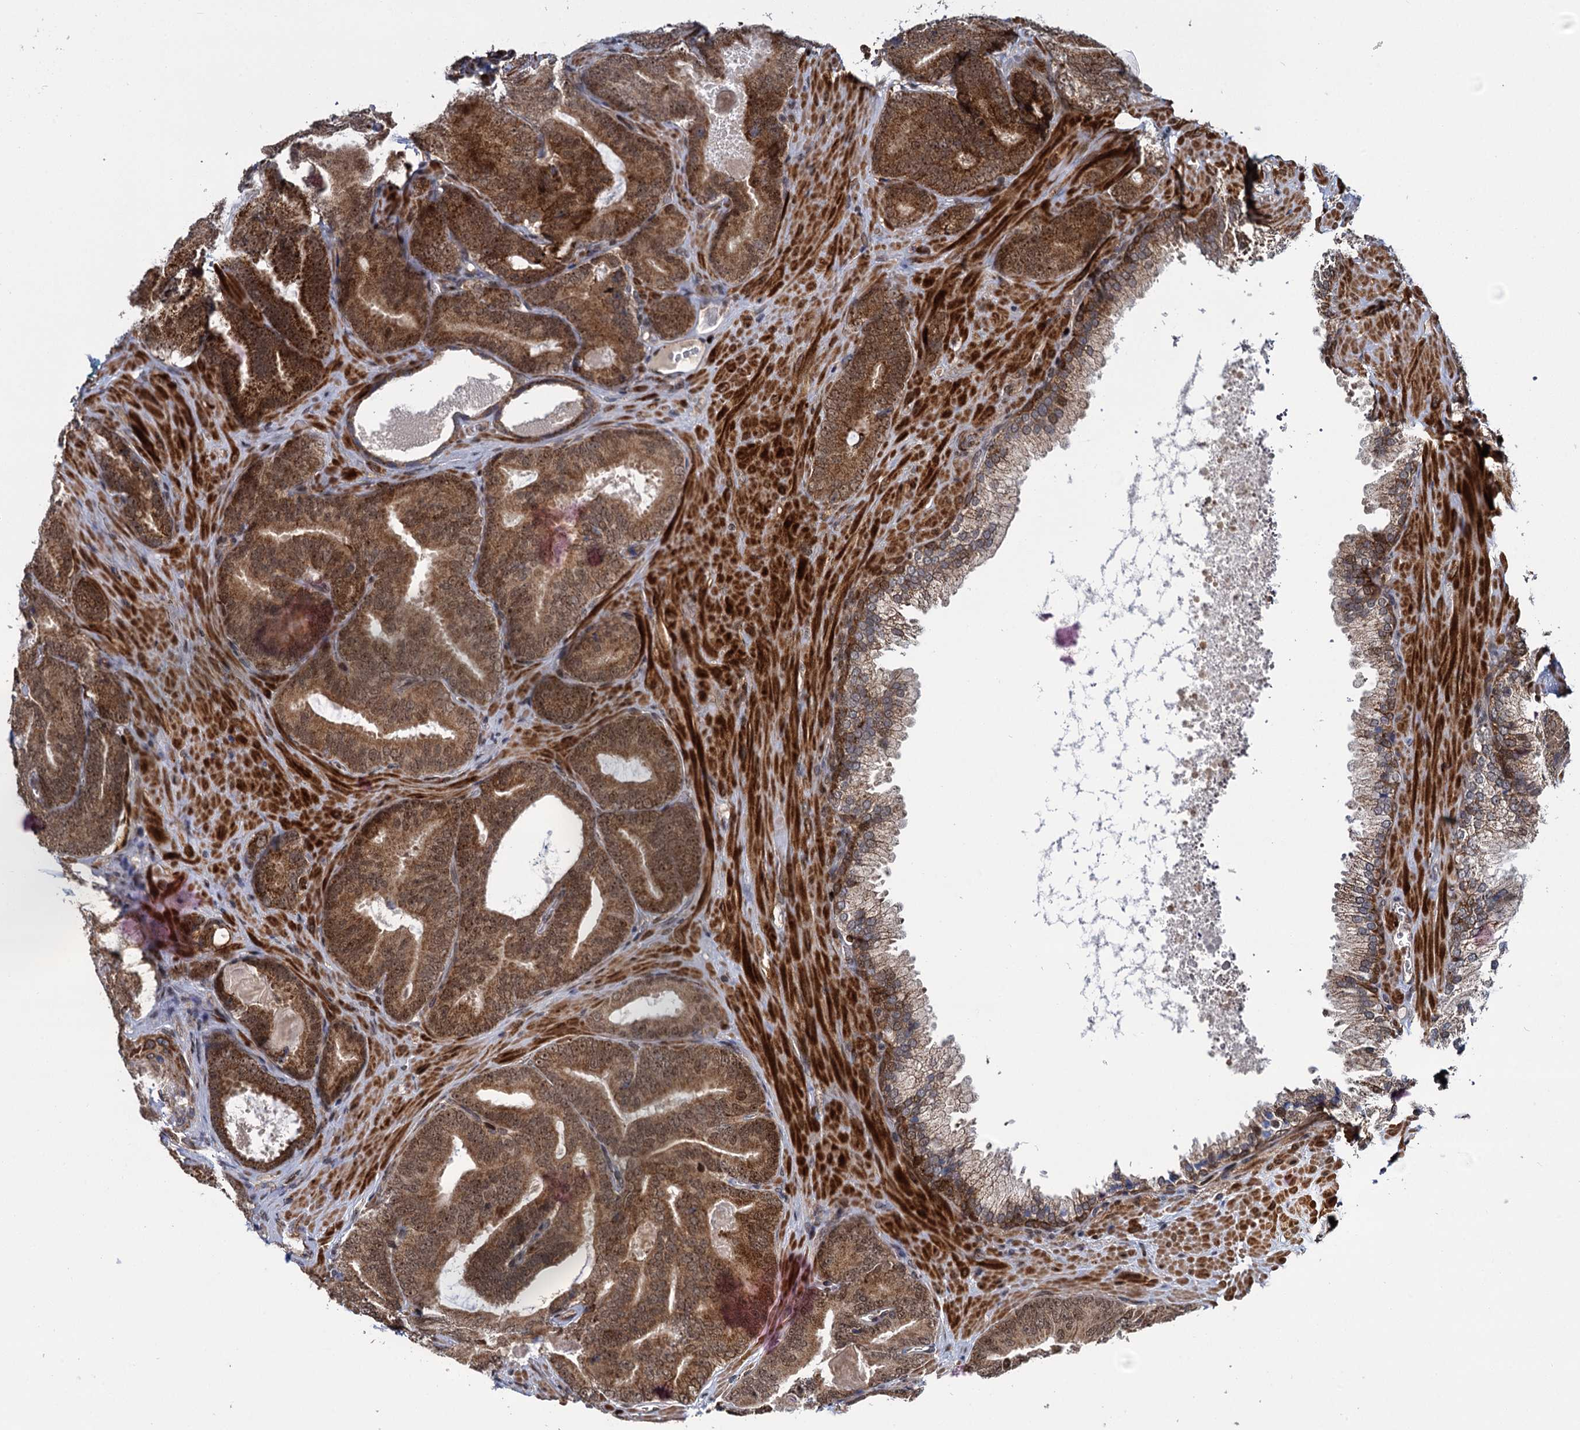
{"staining": {"intensity": "moderate", "quantity": ">75%", "location": "cytoplasmic/membranous,nuclear"}, "tissue": "prostate cancer", "cell_type": "Tumor cells", "image_type": "cancer", "snomed": [{"axis": "morphology", "description": "Adenocarcinoma, High grade"}, {"axis": "topography", "description": "Prostate"}], "caption": "Prostate cancer stained for a protein demonstrates moderate cytoplasmic/membranous and nuclear positivity in tumor cells.", "gene": "GAL3ST4", "patient": {"sex": "male", "age": 66}}